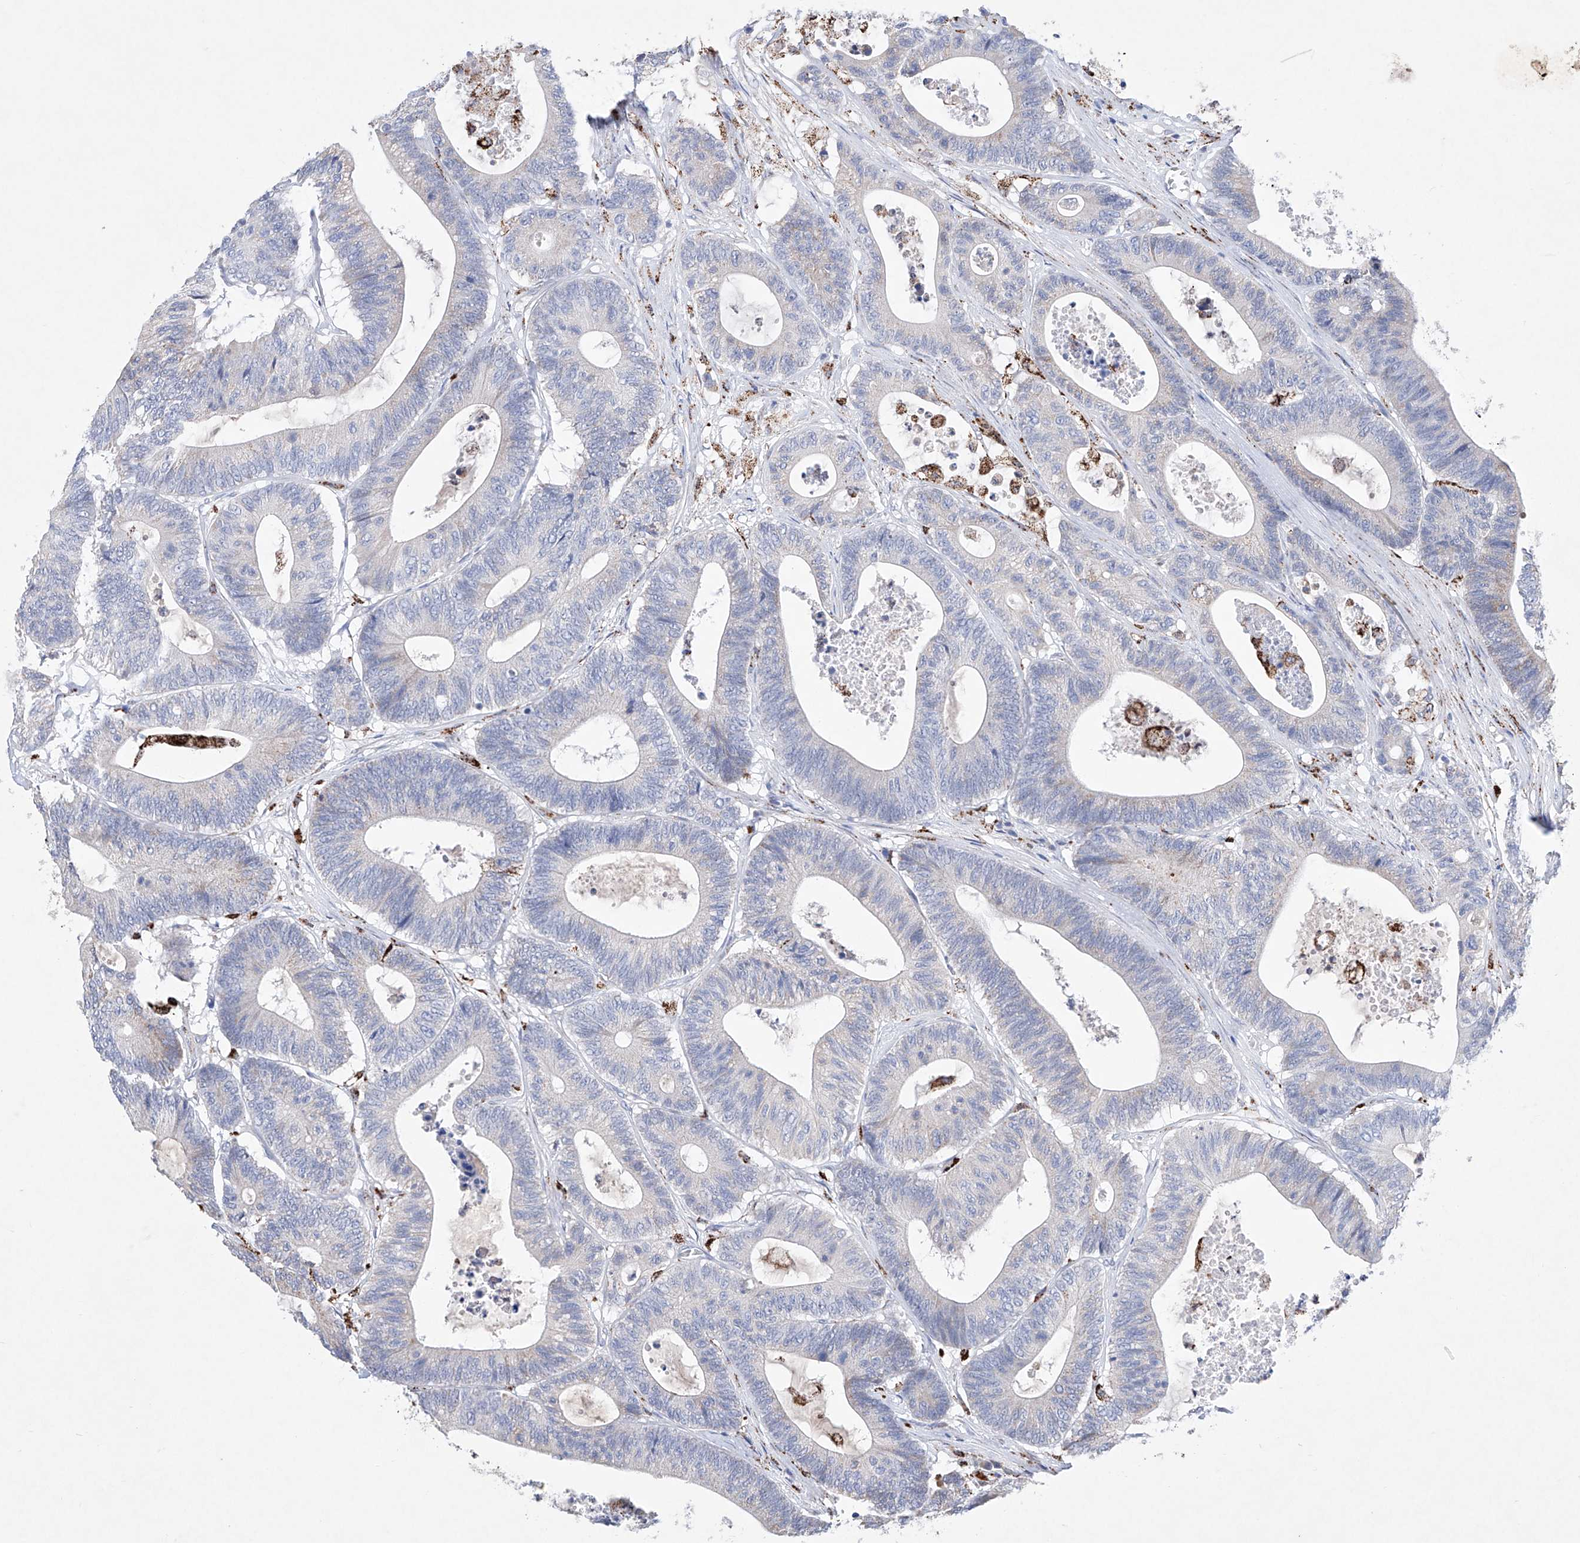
{"staining": {"intensity": "negative", "quantity": "none", "location": "none"}, "tissue": "colorectal cancer", "cell_type": "Tumor cells", "image_type": "cancer", "snomed": [{"axis": "morphology", "description": "Adenocarcinoma, NOS"}, {"axis": "topography", "description": "Colon"}], "caption": "Immunohistochemical staining of human colorectal cancer demonstrates no significant staining in tumor cells.", "gene": "NRROS", "patient": {"sex": "female", "age": 84}}